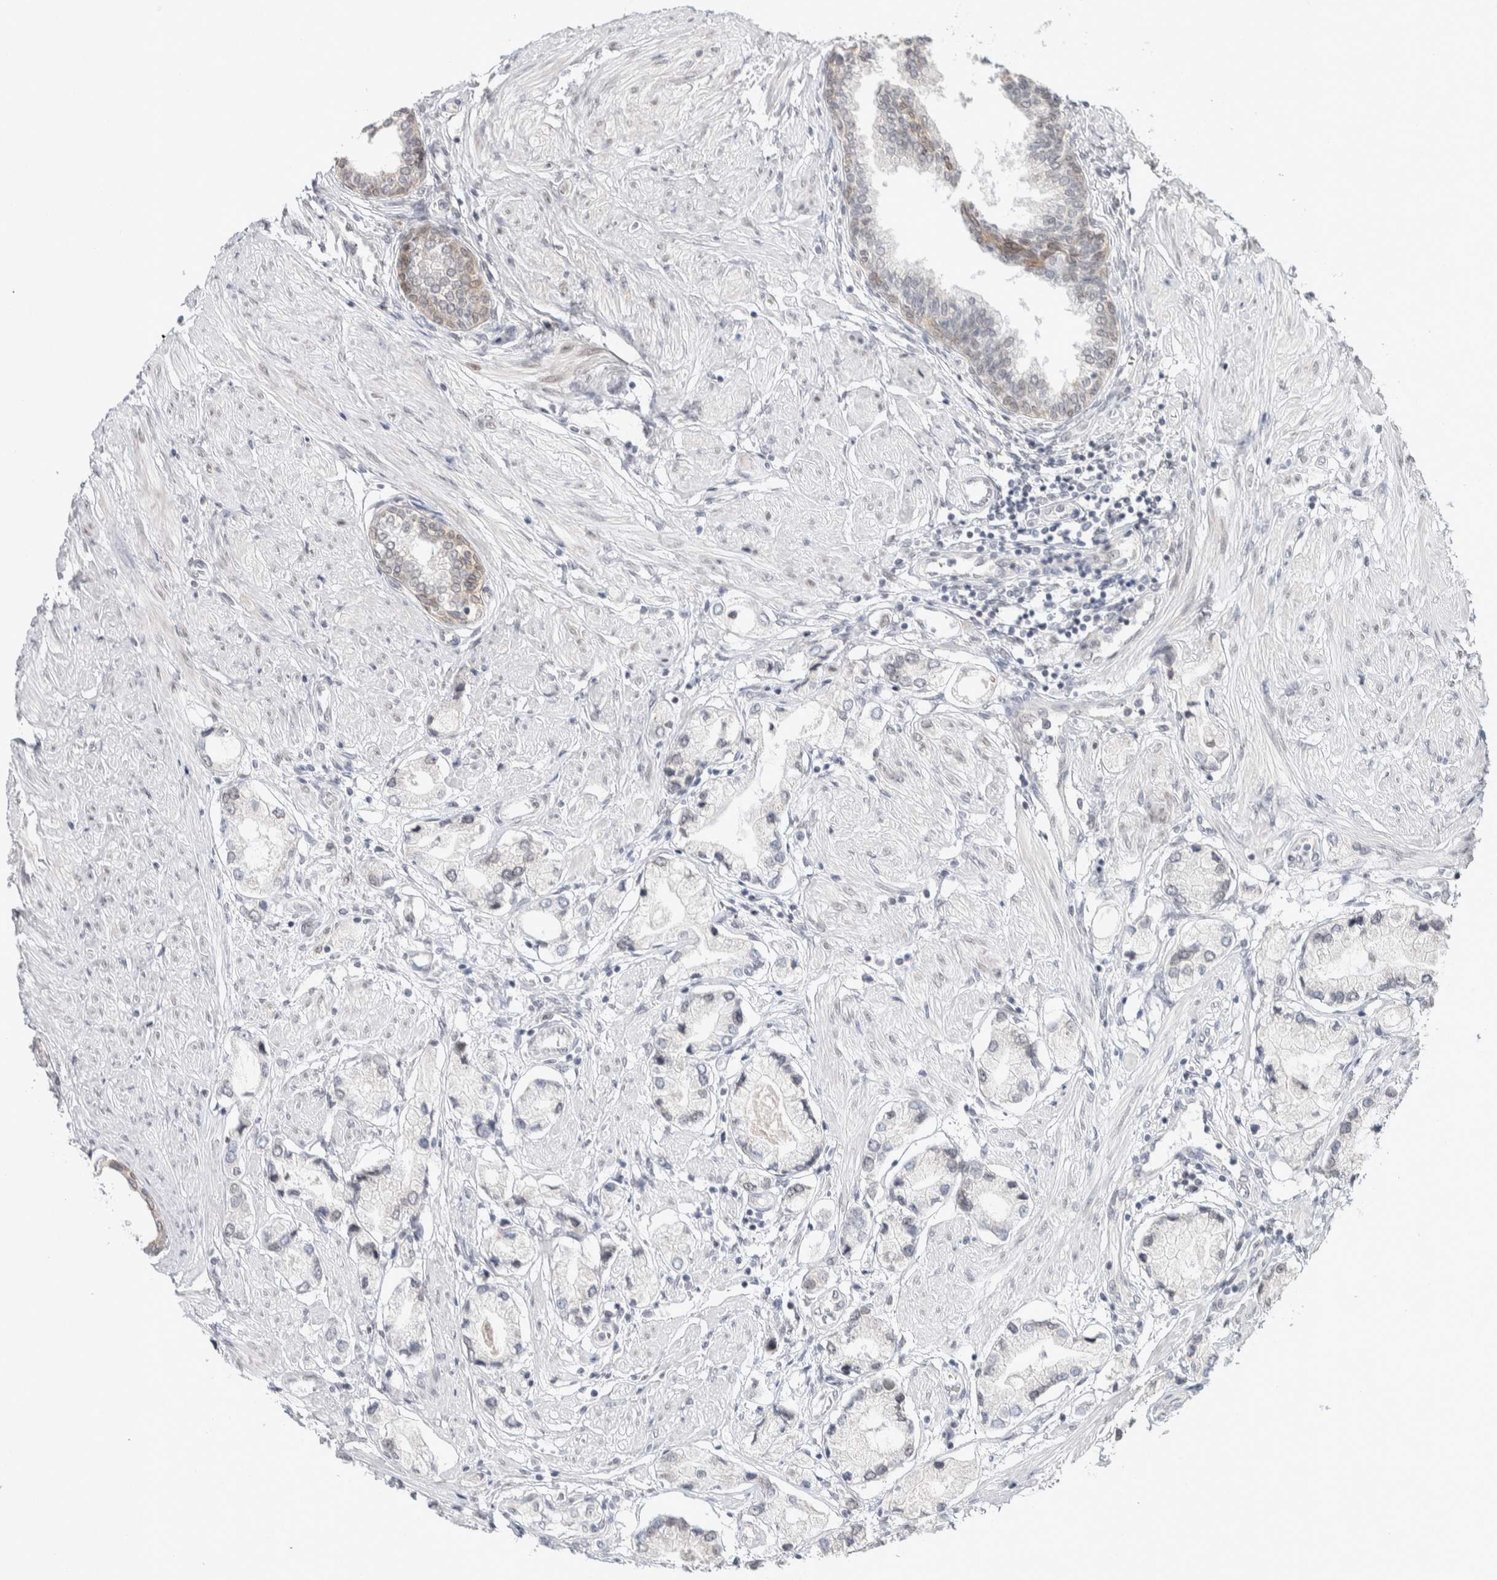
{"staining": {"intensity": "weak", "quantity": "<25%", "location": "cytoplasmic/membranous"}, "tissue": "prostate cancer", "cell_type": "Tumor cells", "image_type": "cancer", "snomed": [{"axis": "morphology", "description": "Adenocarcinoma, Low grade"}, {"axis": "topography", "description": "Prostate"}], "caption": "Tumor cells show no significant positivity in prostate cancer. (DAB IHC with hematoxylin counter stain).", "gene": "CRAT", "patient": {"sex": "male", "age": 71}}